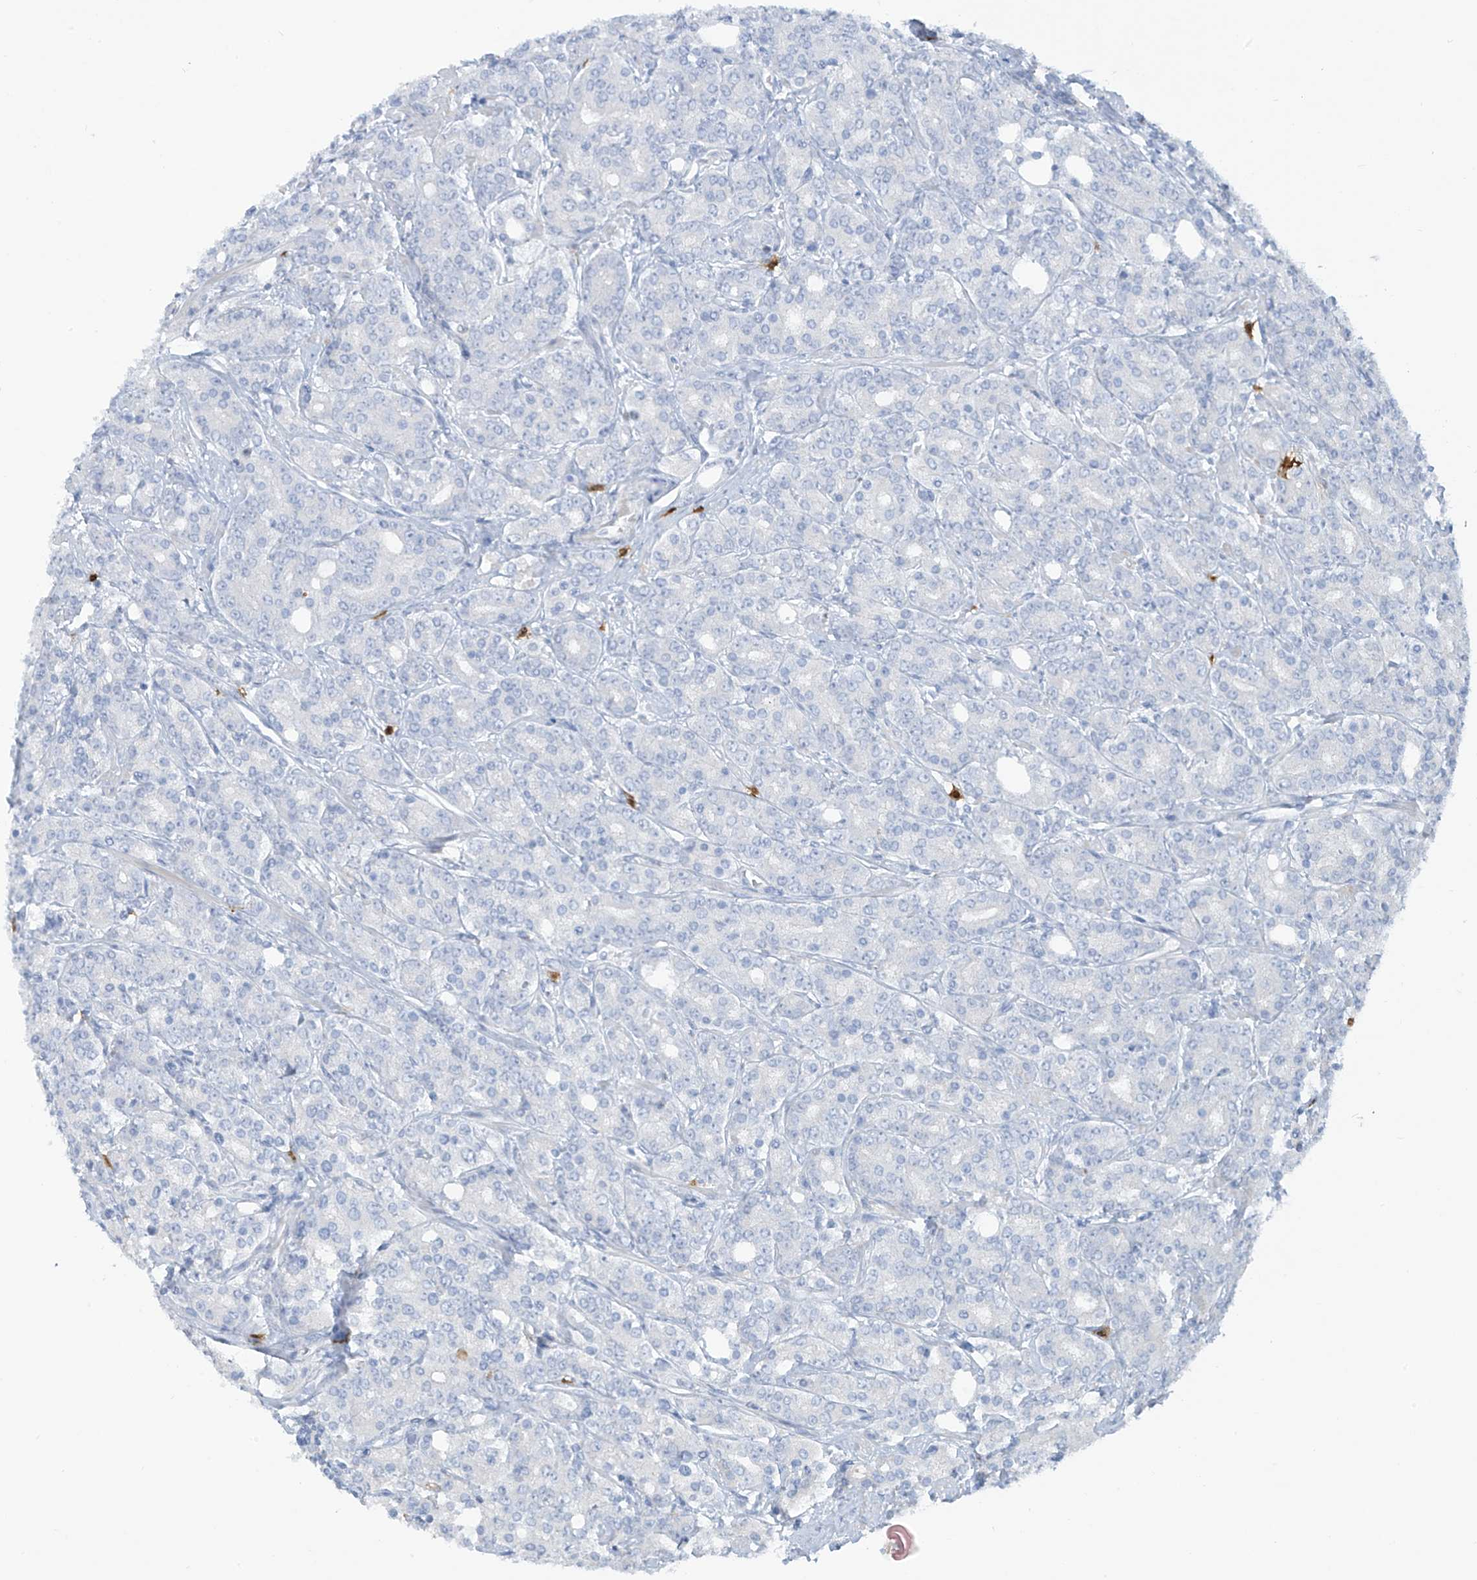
{"staining": {"intensity": "negative", "quantity": "none", "location": "none"}, "tissue": "prostate cancer", "cell_type": "Tumor cells", "image_type": "cancer", "snomed": [{"axis": "morphology", "description": "Adenocarcinoma, High grade"}, {"axis": "topography", "description": "Prostate"}], "caption": "This is an IHC photomicrograph of prostate cancer. There is no positivity in tumor cells.", "gene": "TRMT2B", "patient": {"sex": "male", "age": 62}}